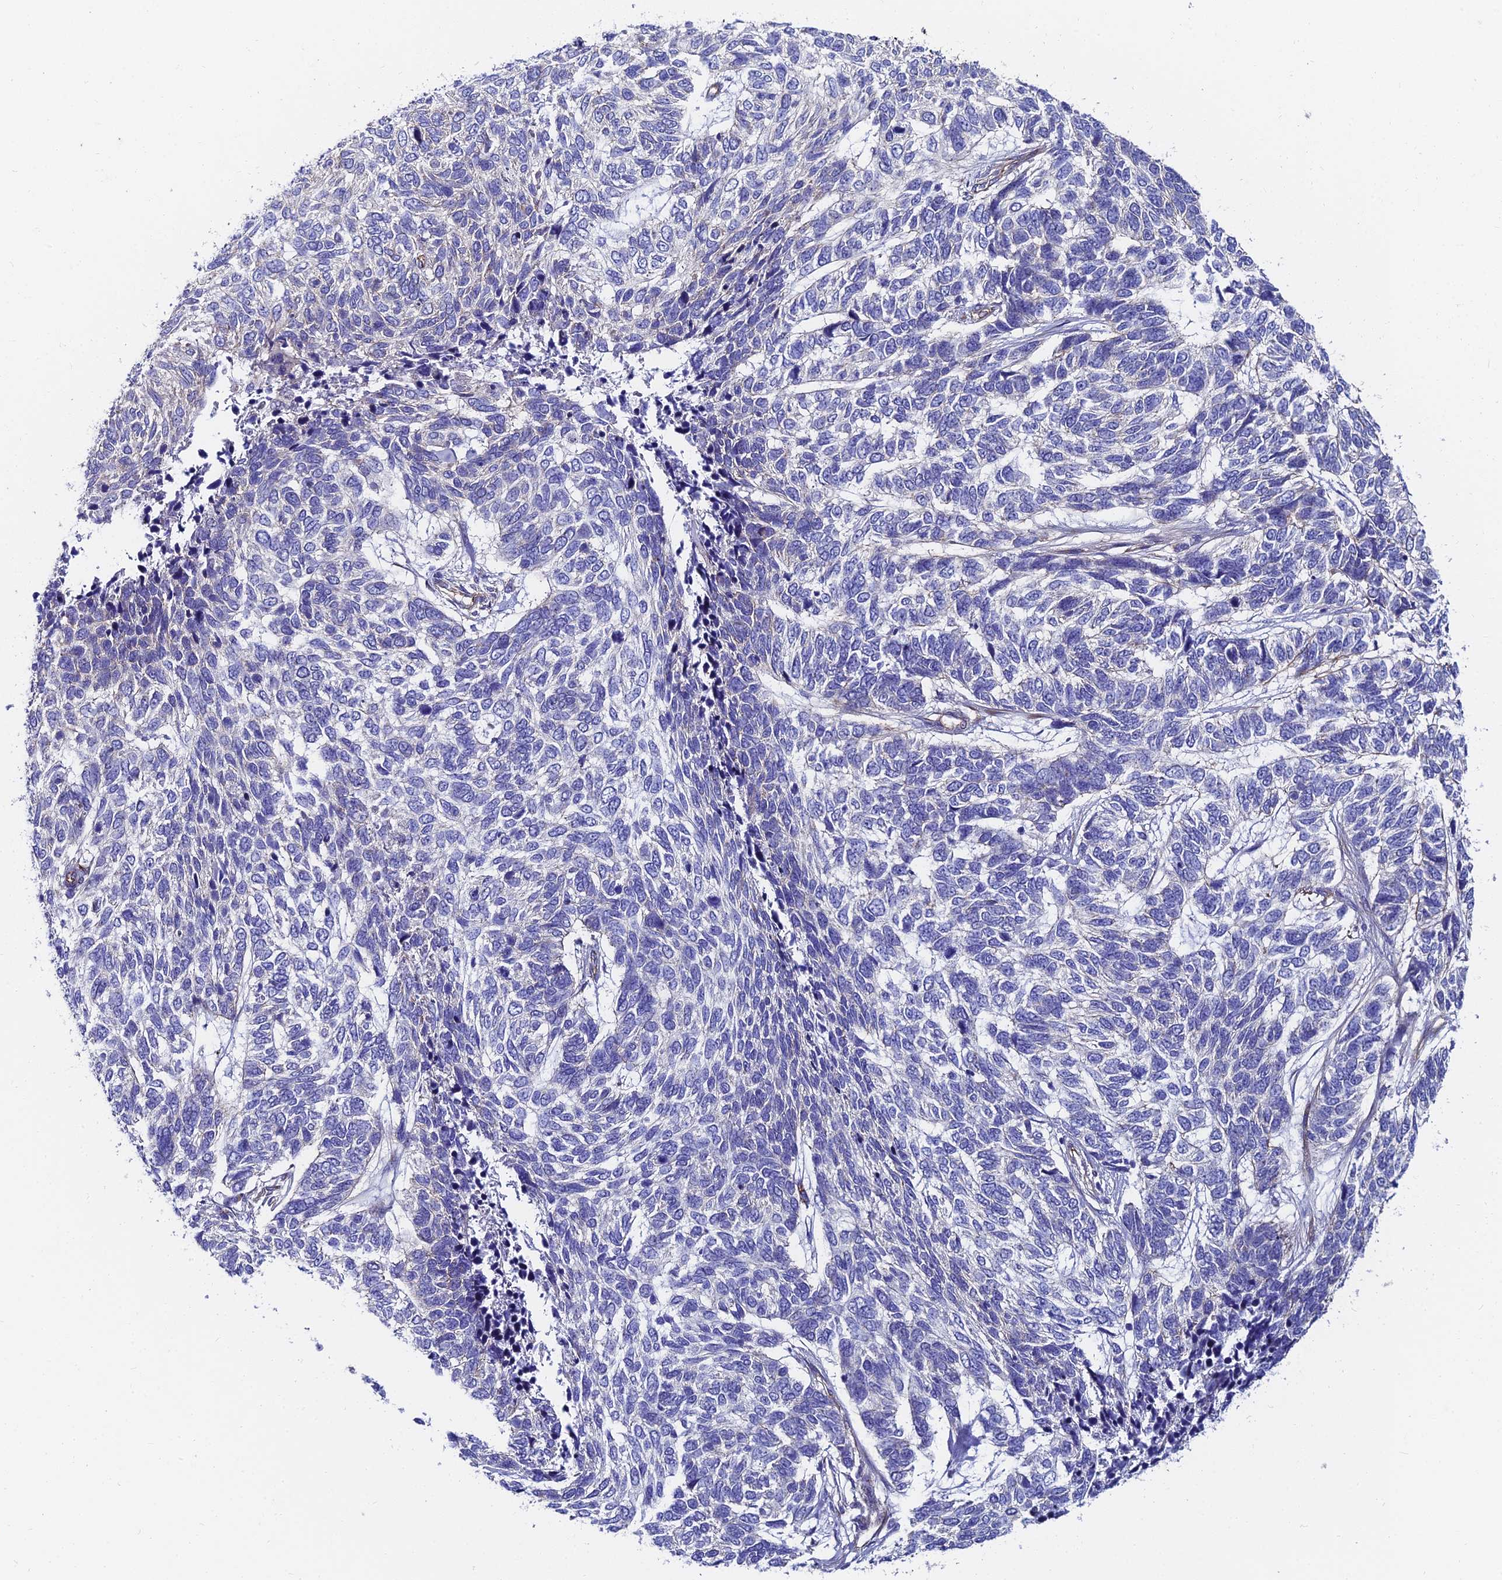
{"staining": {"intensity": "negative", "quantity": "none", "location": "none"}, "tissue": "skin cancer", "cell_type": "Tumor cells", "image_type": "cancer", "snomed": [{"axis": "morphology", "description": "Basal cell carcinoma"}, {"axis": "topography", "description": "Skin"}], "caption": "This is an immunohistochemistry (IHC) micrograph of human basal cell carcinoma (skin). There is no positivity in tumor cells.", "gene": "ADGRF3", "patient": {"sex": "female", "age": 65}}